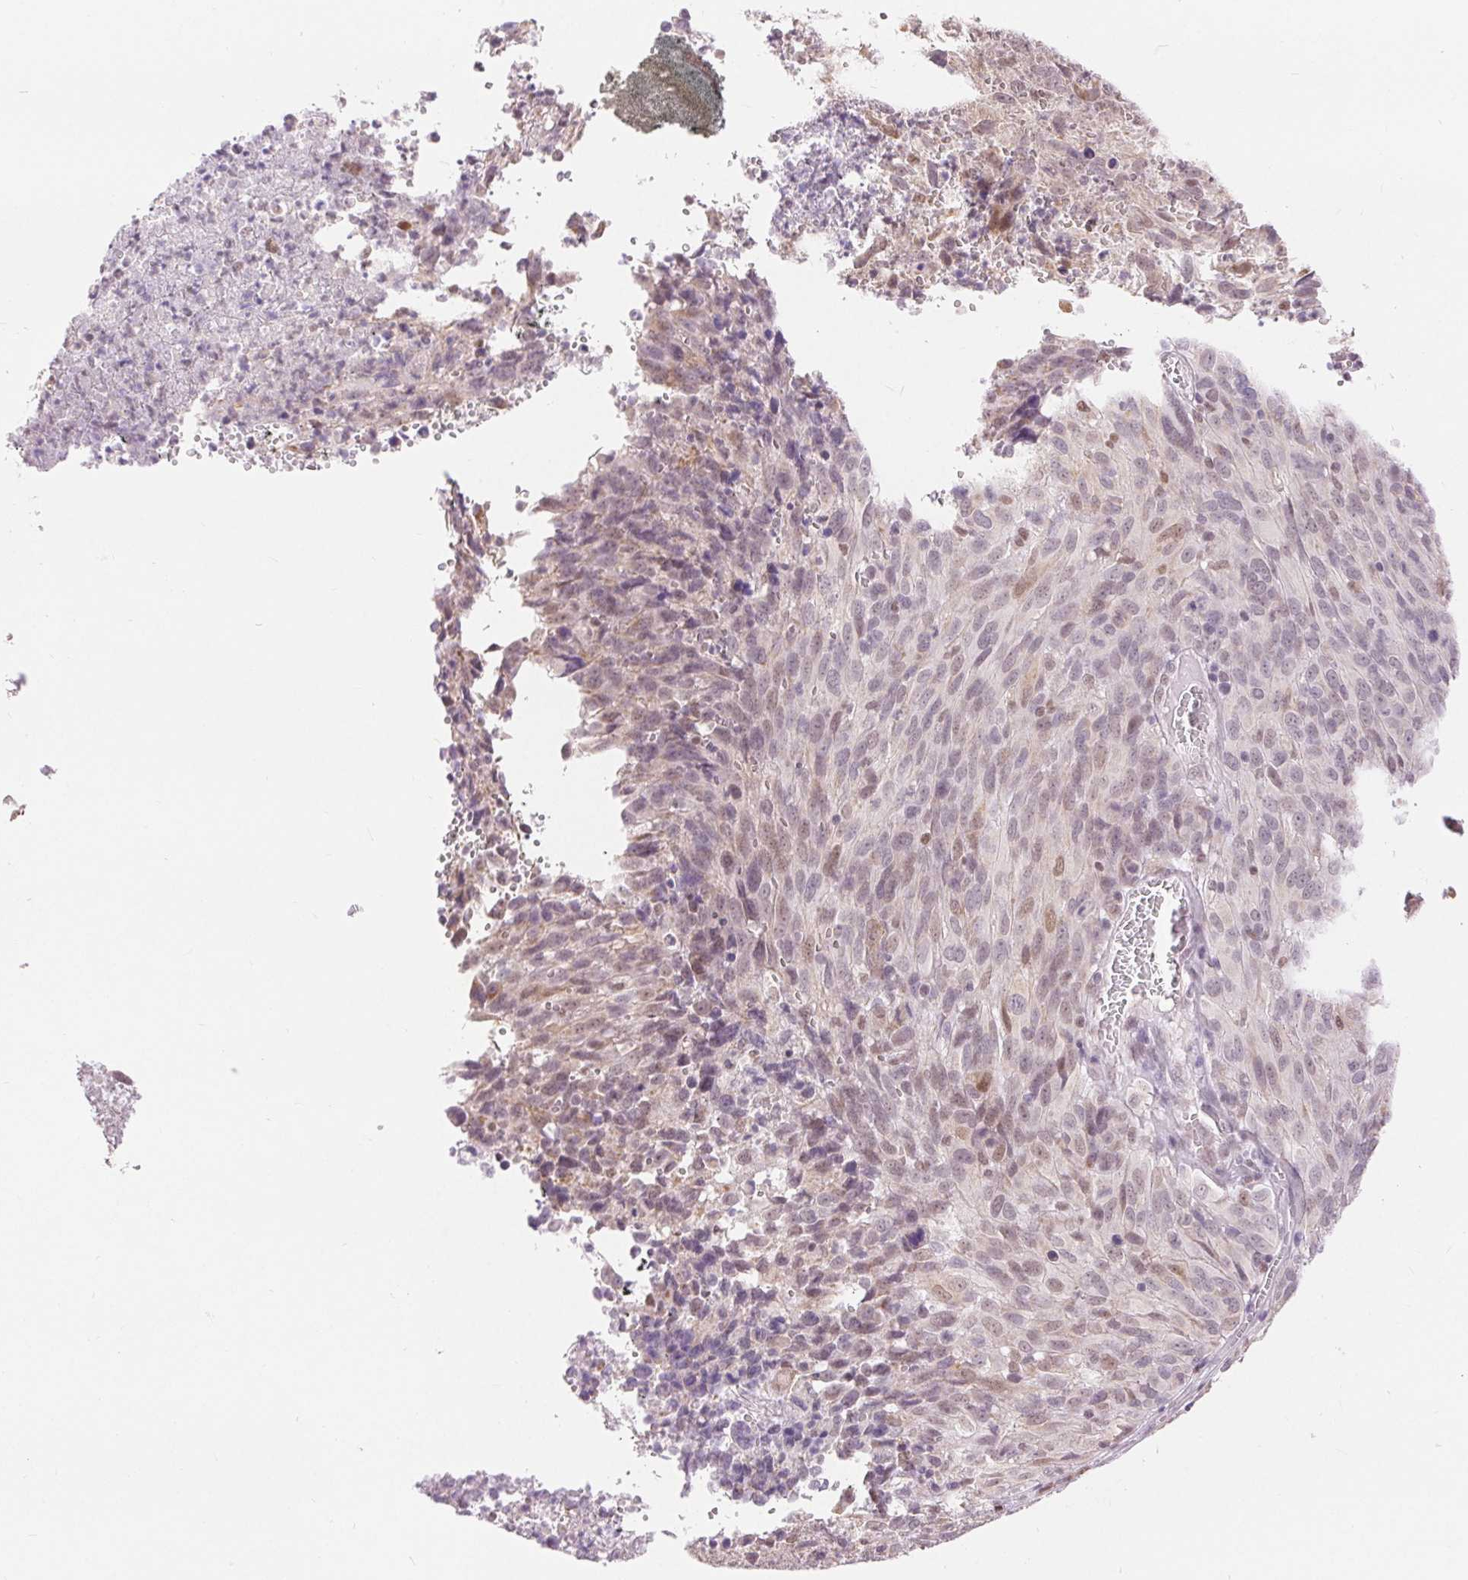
{"staining": {"intensity": "weak", "quantity": "<25%", "location": "cytoplasmic/membranous"}, "tissue": "melanoma", "cell_type": "Tumor cells", "image_type": "cancer", "snomed": [{"axis": "morphology", "description": "Malignant melanoma, NOS"}, {"axis": "topography", "description": "Skin"}], "caption": "This is a histopathology image of immunohistochemistry staining of malignant melanoma, which shows no positivity in tumor cells.", "gene": "POU2F2", "patient": {"sex": "male", "age": 51}}